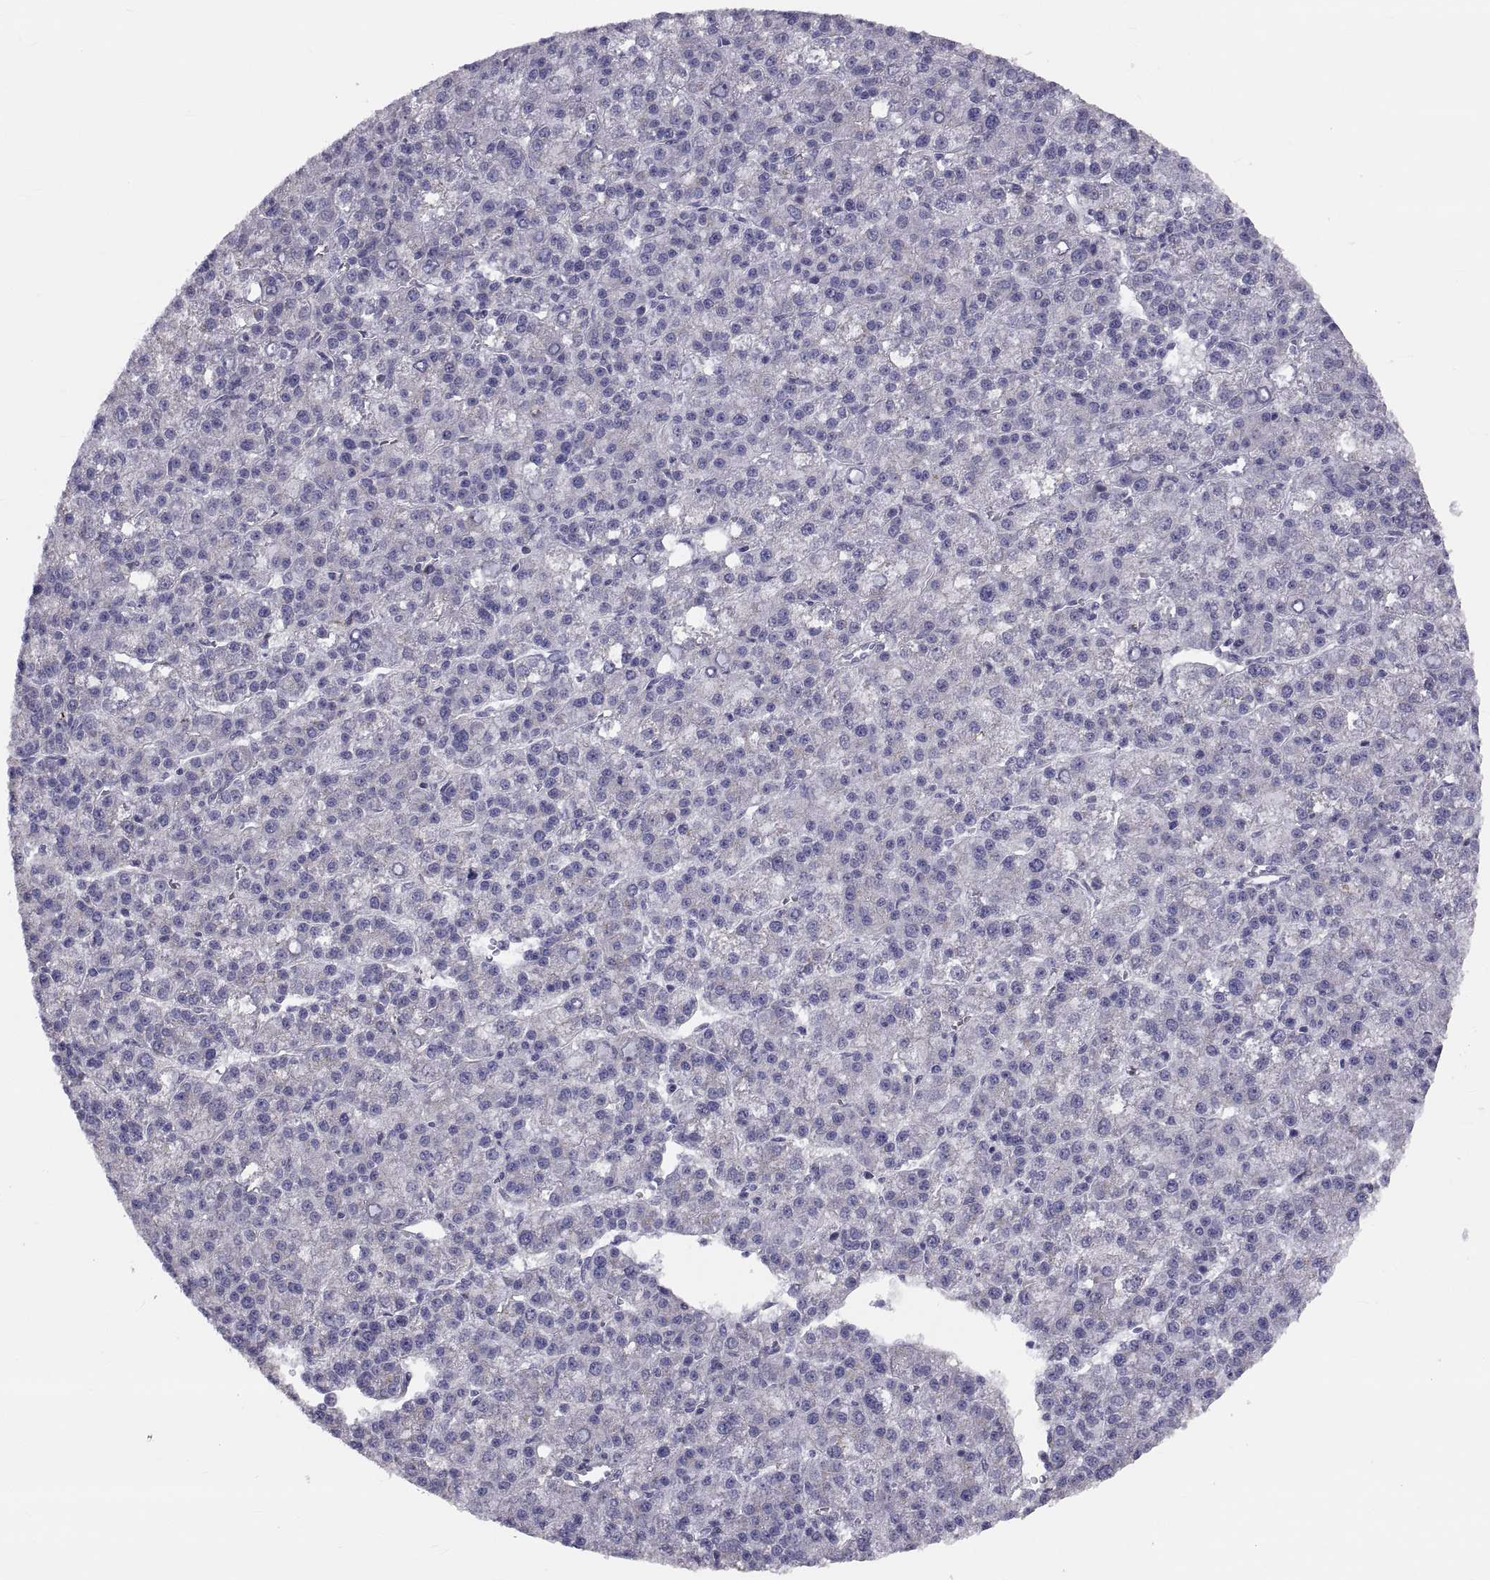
{"staining": {"intensity": "negative", "quantity": "none", "location": "none"}, "tissue": "liver cancer", "cell_type": "Tumor cells", "image_type": "cancer", "snomed": [{"axis": "morphology", "description": "Carcinoma, Hepatocellular, NOS"}, {"axis": "topography", "description": "Liver"}], "caption": "Liver cancer (hepatocellular carcinoma) was stained to show a protein in brown. There is no significant expression in tumor cells.", "gene": "ANO1", "patient": {"sex": "female", "age": 60}}